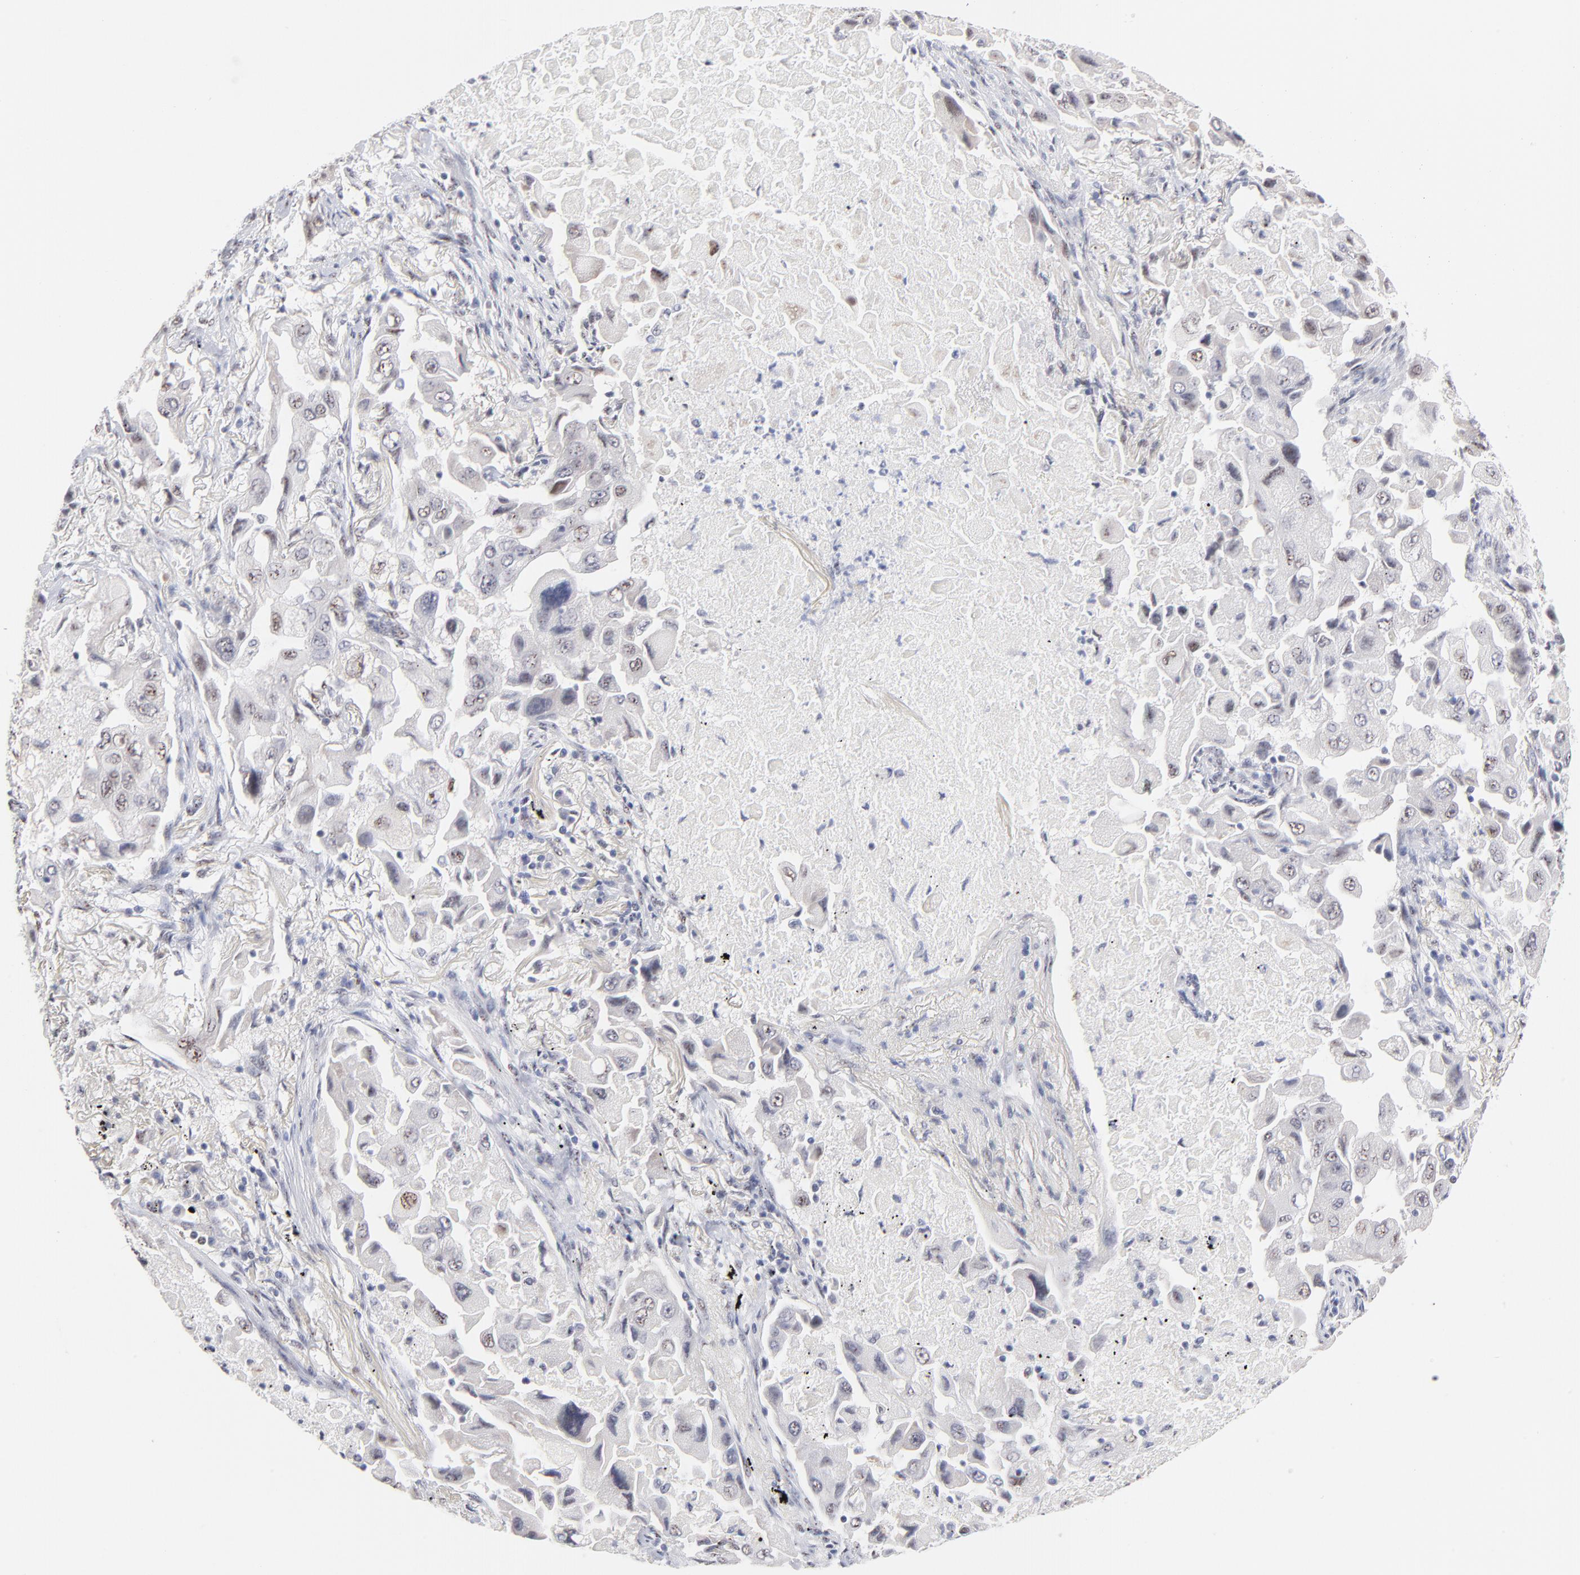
{"staining": {"intensity": "negative", "quantity": "none", "location": "none"}, "tissue": "lung cancer", "cell_type": "Tumor cells", "image_type": "cancer", "snomed": [{"axis": "morphology", "description": "Adenocarcinoma, NOS"}, {"axis": "topography", "description": "Lung"}], "caption": "DAB immunohistochemical staining of human lung cancer demonstrates no significant staining in tumor cells.", "gene": "STAT3", "patient": {"sex": "female", "age": 65}}